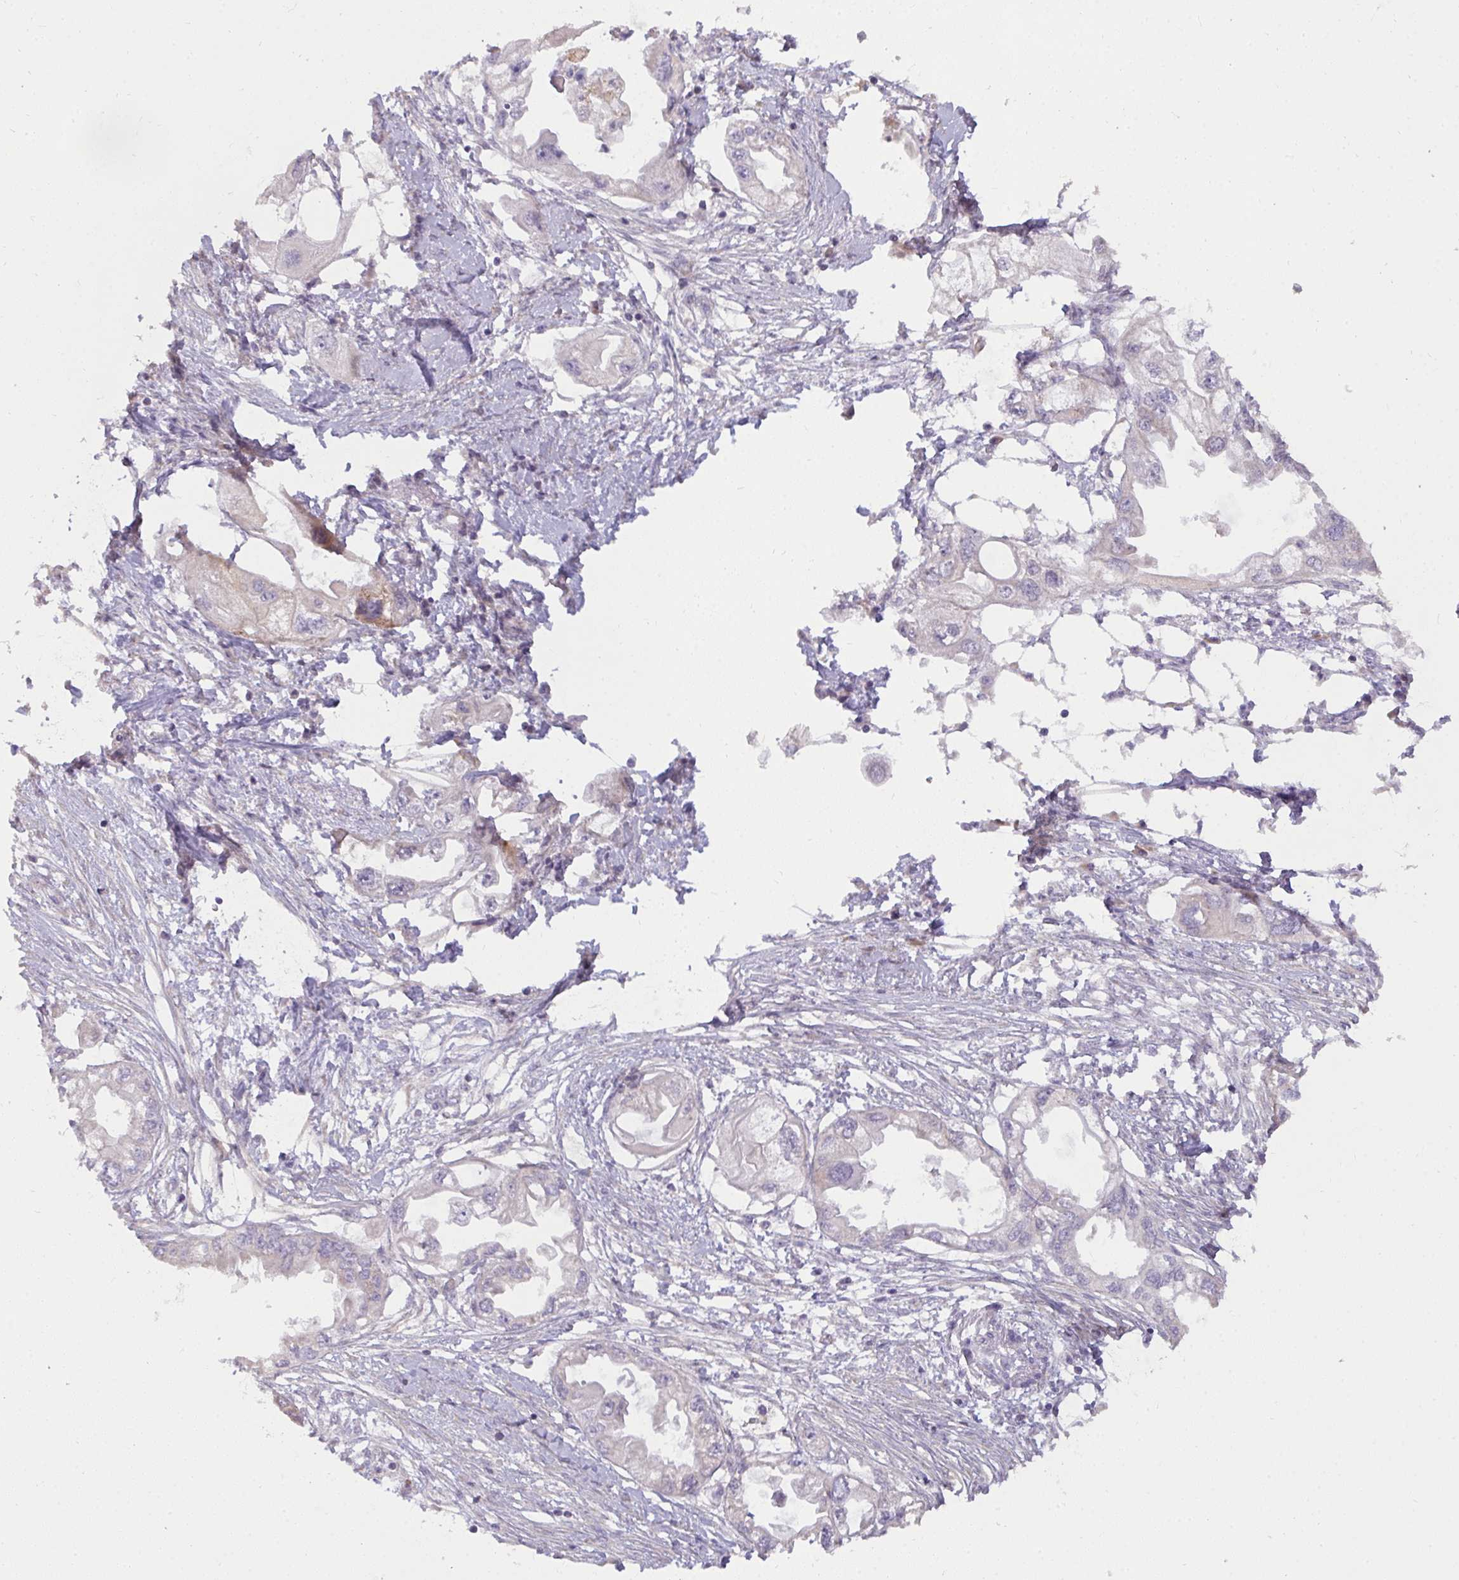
{"staining": {"intensity": "weak", "quantity": "<25%", "location": "cytoplasmic/membranous"}, "tissue": "endometrial cancer", "cell_type": "Tumor cells", "image_type": "cancer", "snomed": [{"axis": "morphology", "description": "Adenocarcinoma, NOS"}, {"axis": "morphology", "description": "Adenocarcinoma, metastatic, NOS"}, {"axis": "topography", "description": "Adipose tissue"}, {"axis": "topography", "description": "Endometrium"}], "caption": "Micrograph shows no protein positivity in tumor cells of endometrial metastatic adenocarcinoma tissue.", "gene": "SH2D1B", "patient": {"sex": "female", "age": 67}}